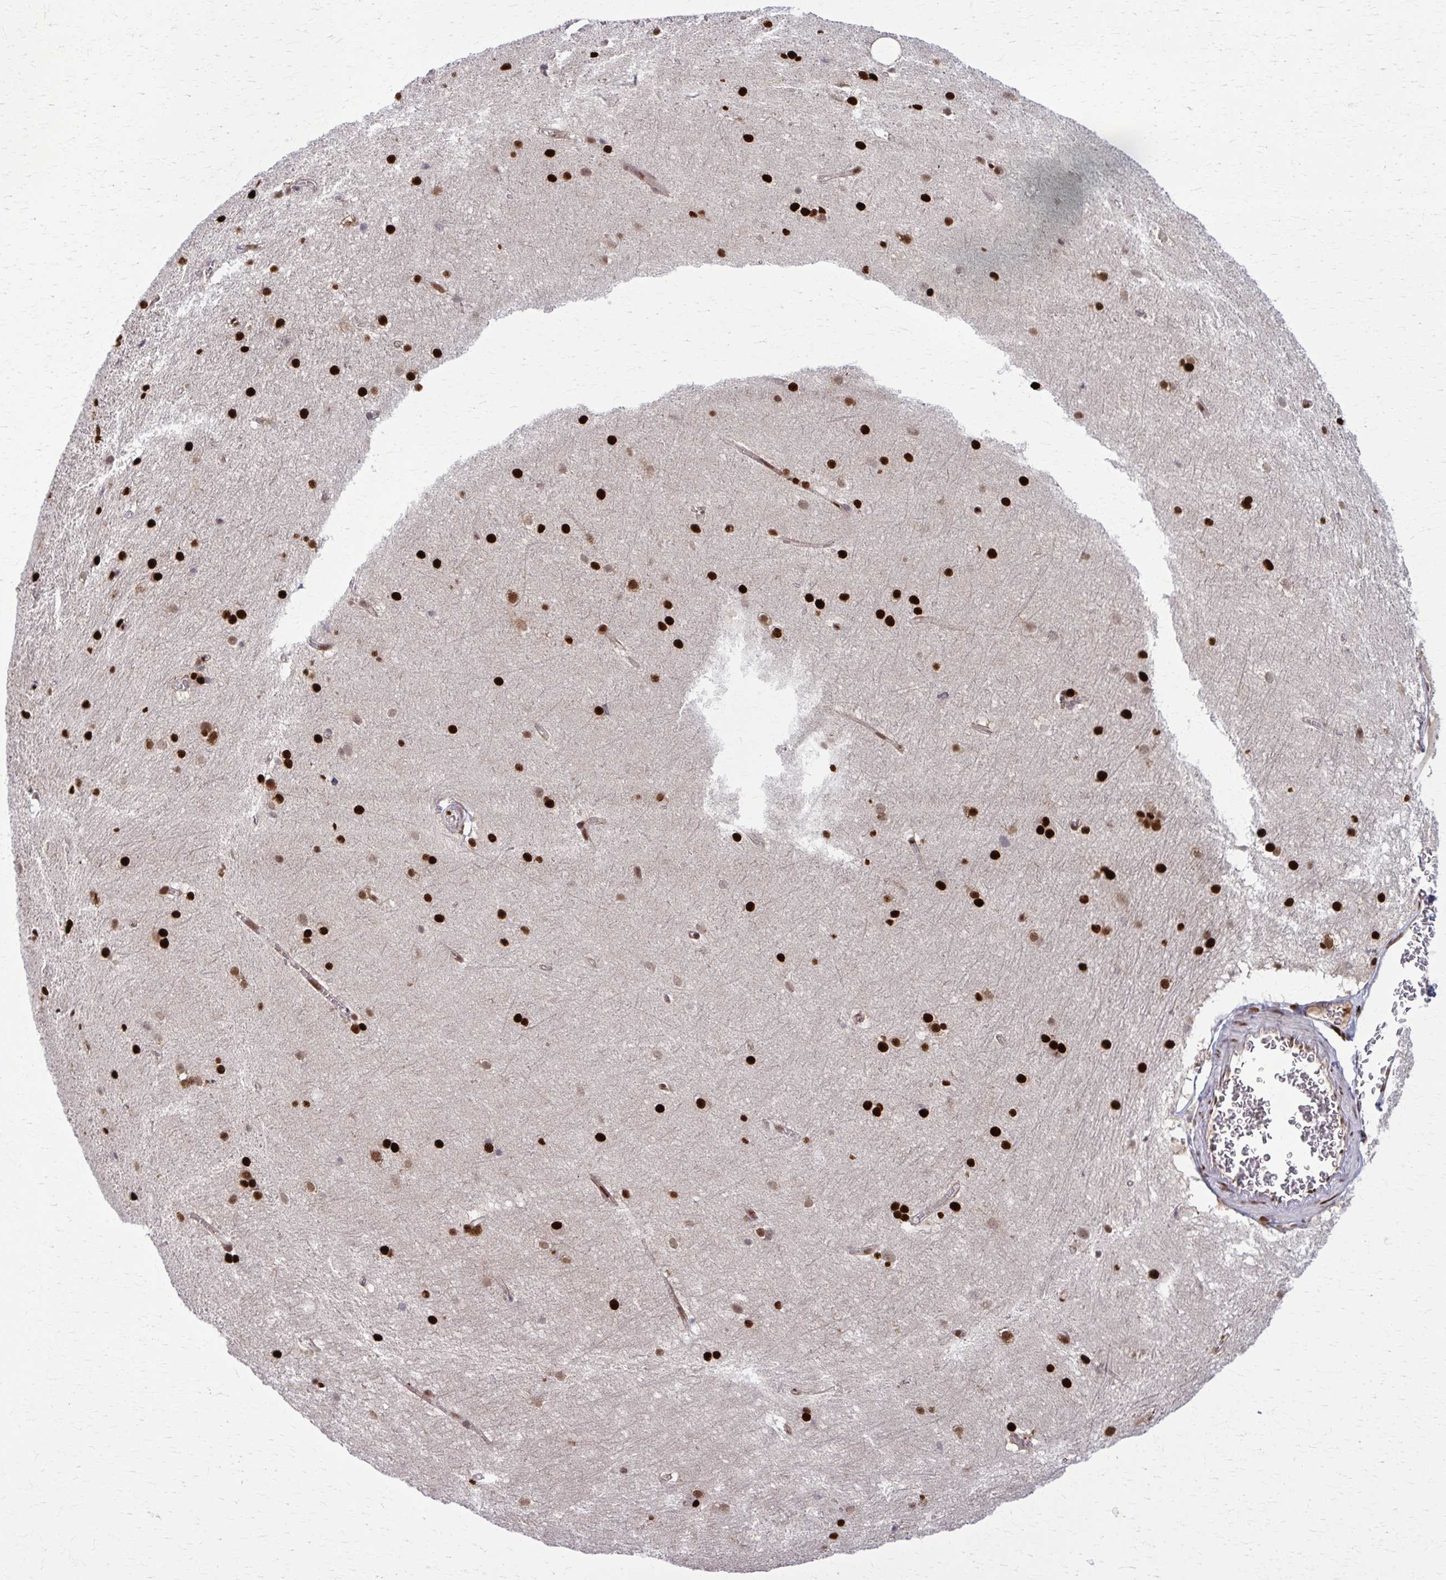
{"staining": {"intensity": "strong", "quantity": "25%-75%", "location": "cytoplasmic/membranous,nuclear"}, "tissue": "hippocampus", "cell_type": "Glial cells", "image_type": "normal", "snomed": [{"axis": "morphology", "description": "Normal tissue, NOS"}, {"axis": "topography", "description": "Cerebral cortex"}, {"axis": "topography", "description": "Hippocampus"}], "caption": "IHC (DAB) staining of normal hippocampus exhibits strong cytoplasmic/membranous,nuclear protein staining in approximately 25%-75% of glial cells. Immunohistochemistry stains the protein of interest in brown and the nuclei are stained blue.", "gene": "ZNF559", "patient": {"sex": "female", "age": 19}}